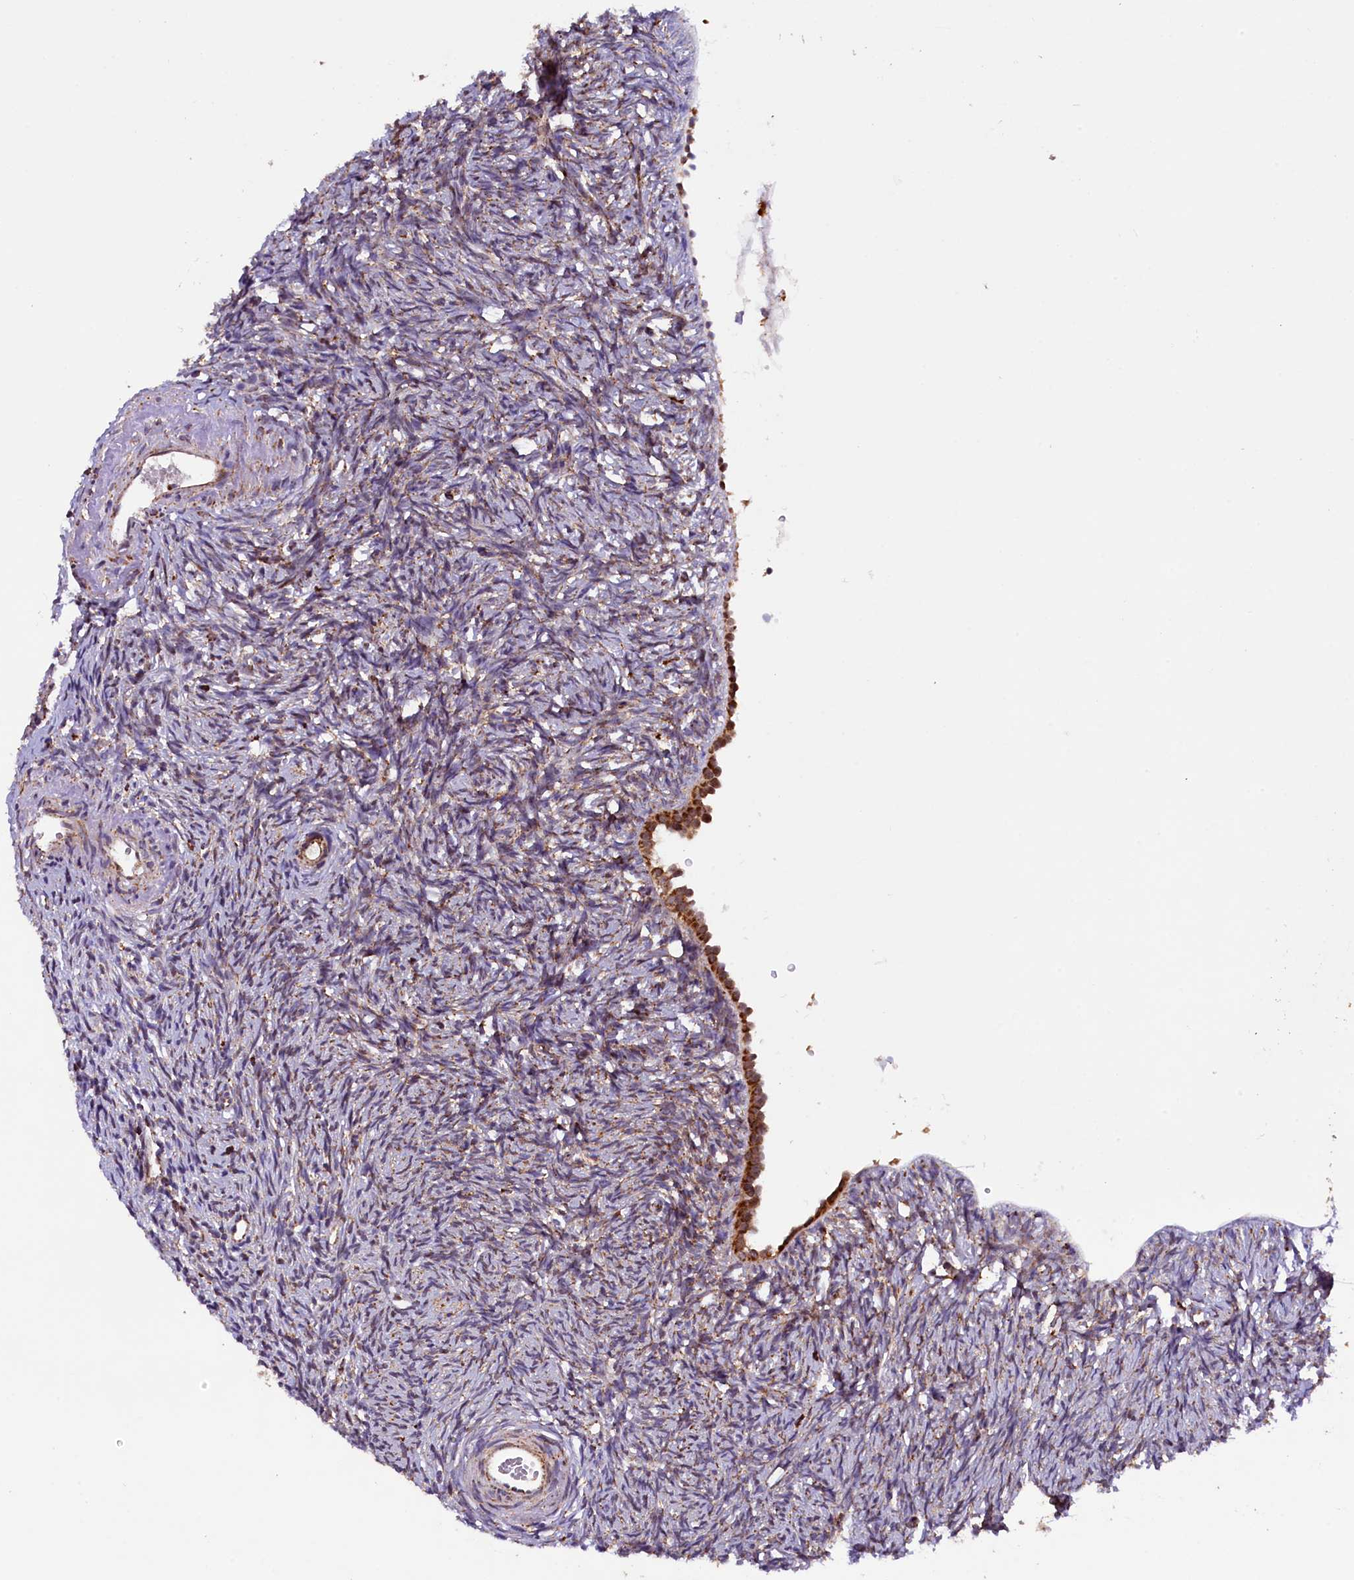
{"staining": {"intensity": "moderate", "quantity": ">75%", "location": "cytoplasmic/membranous"}, "tissue": "ovary", "cell_type": "Follicle cells", "image_type": "normal", "snomed": [{"axis": "morphology", "description": "Normal tissue, NOS"}, {"axis": "topography", "description": "Ovary"}], "caption": "Protein analysis of unremarkable ovary exhibits moderate cytoplasmic/membranous staining in approximately >75% of follicle cells.", "gene": "KLC2", "patient": {"sex": "female", "age": 51}}